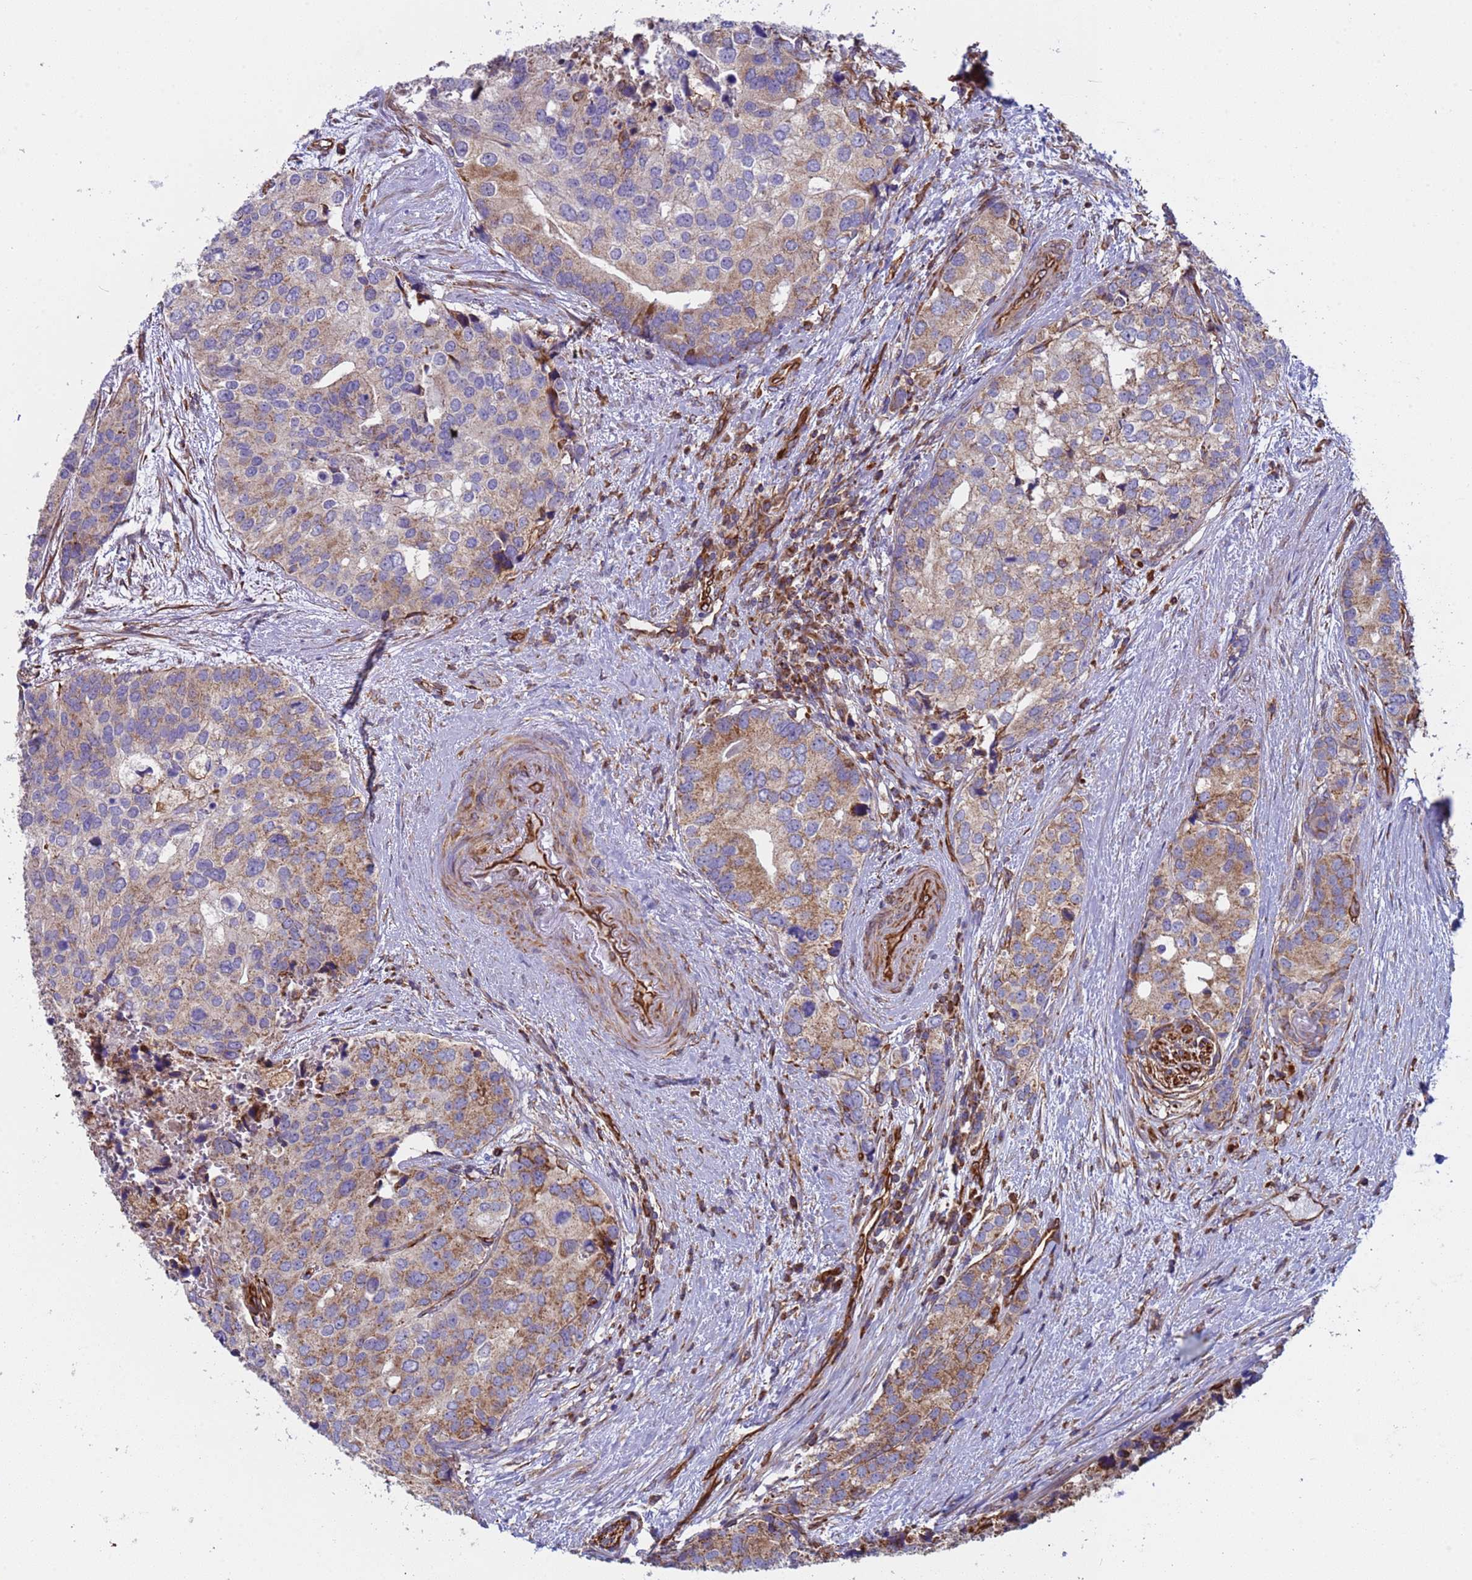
{"staining": {"intensity": "moderate", "quantity": ">75%", "location": "cytoplasmic/membranous"}, "tissue": "prostate cancer", "cell_type": "Tumor cells", "image_type": "cancer", "snomed": [{"axis": "morphology", "description": "Adenocarcinoma, High grade"}, {"axis": "topography", "description": "Prostate"}], "caption": "Prostate adenocarcinoma (high-grade) stained with a brown dye demonstrates moderate cytoplasmic/membranous positive positivity in about >75% of tumor cells.", "gene": "NUDT12", "patient": {"sex": "male", "age": 62}}